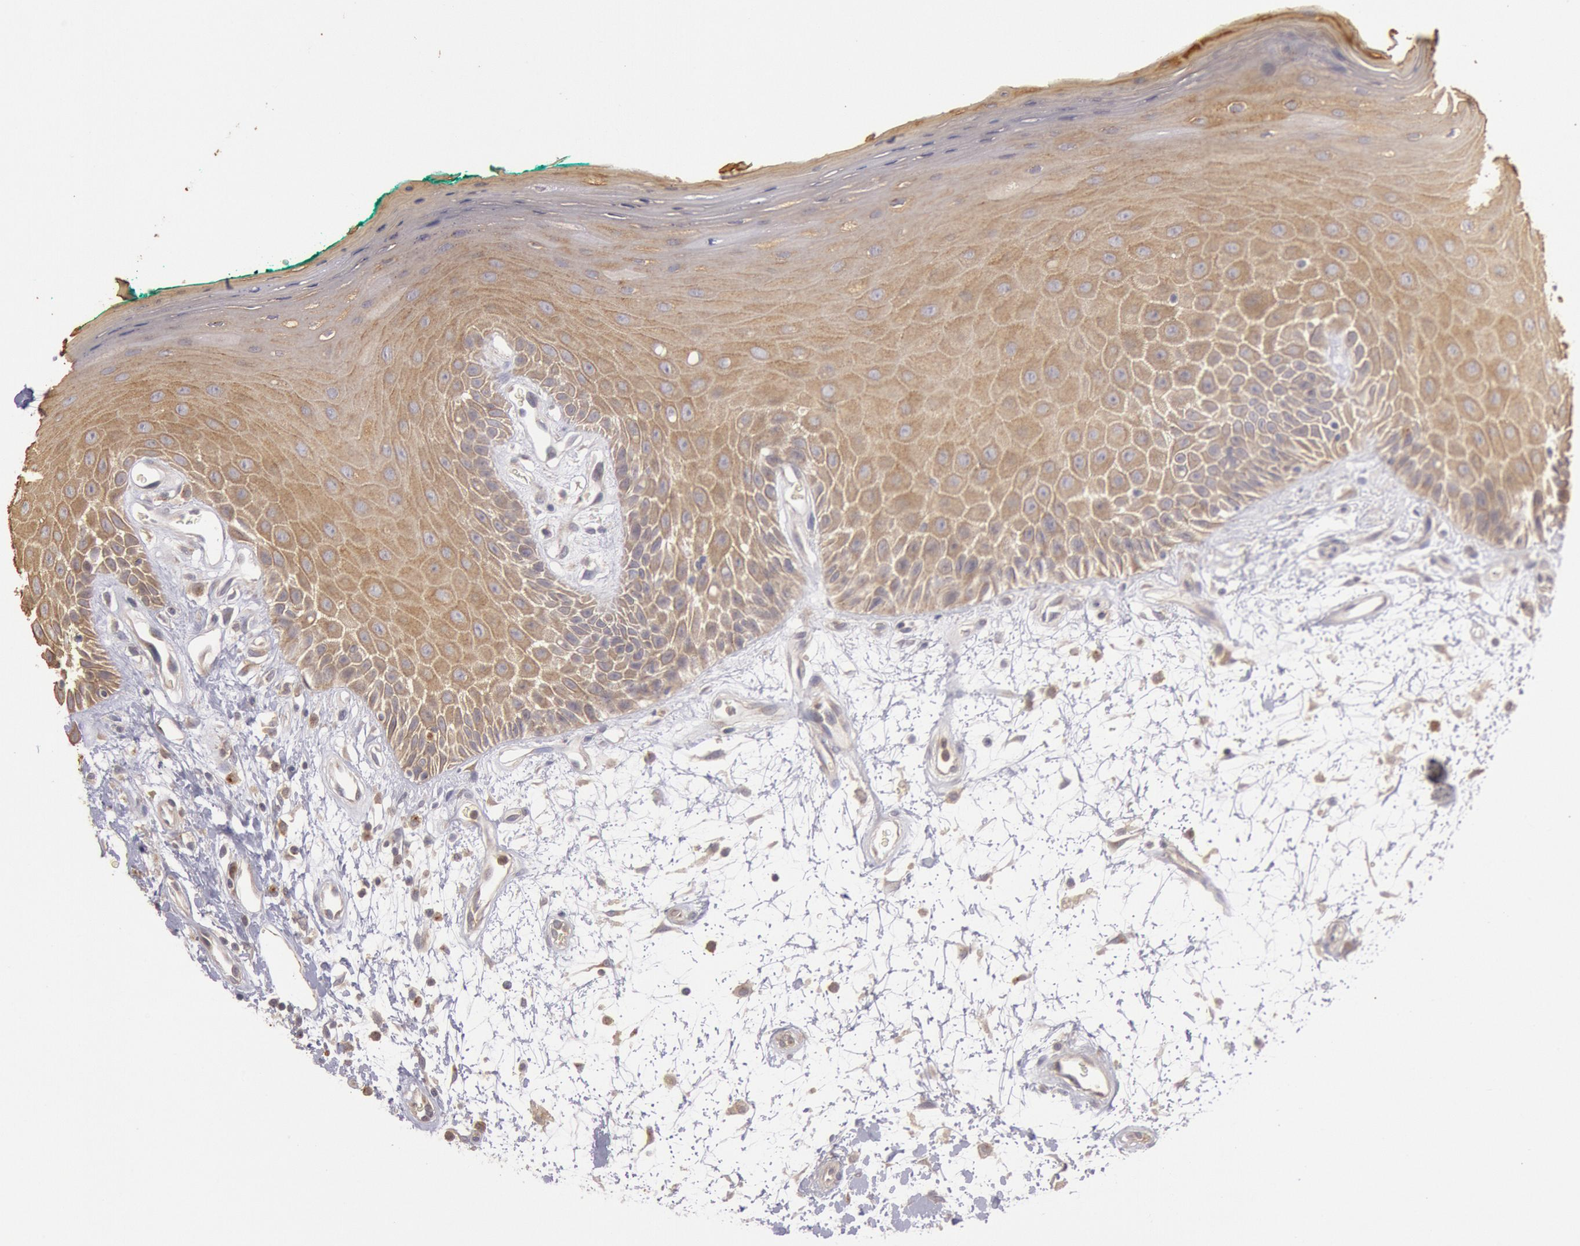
{"staining": {"intensity": "moderate", "quantity": ">75%", "location": "cytoplasmic/membranous"}, "tissue": "oral mucosa", "cell_type": "Squamous epithelial cells", "image_type": "normal", "snomed": [{"axis": "morphology", "description": "Normal tissue, NOS"}, {"axis": "morphology", "description": "Squamous cell carcinoma, NOS"}, {"axis": "topography", "description": "Skeletal muscle"}, {"axis": "topography", "description": "Oral tissue"}, {"axis": "topography", "description": "Head-Neck"}], "caption": "The micrograph reveals staining of normal oral mucosa, revealing moderate cytoplasmic/membranous protein staining (brown color) within squamous epithelial cells. (DAB IHC with brightfield microscopy, high magnification).", "gene": "PLA2G6", "patient": {"sex": "female", "age": 84}}